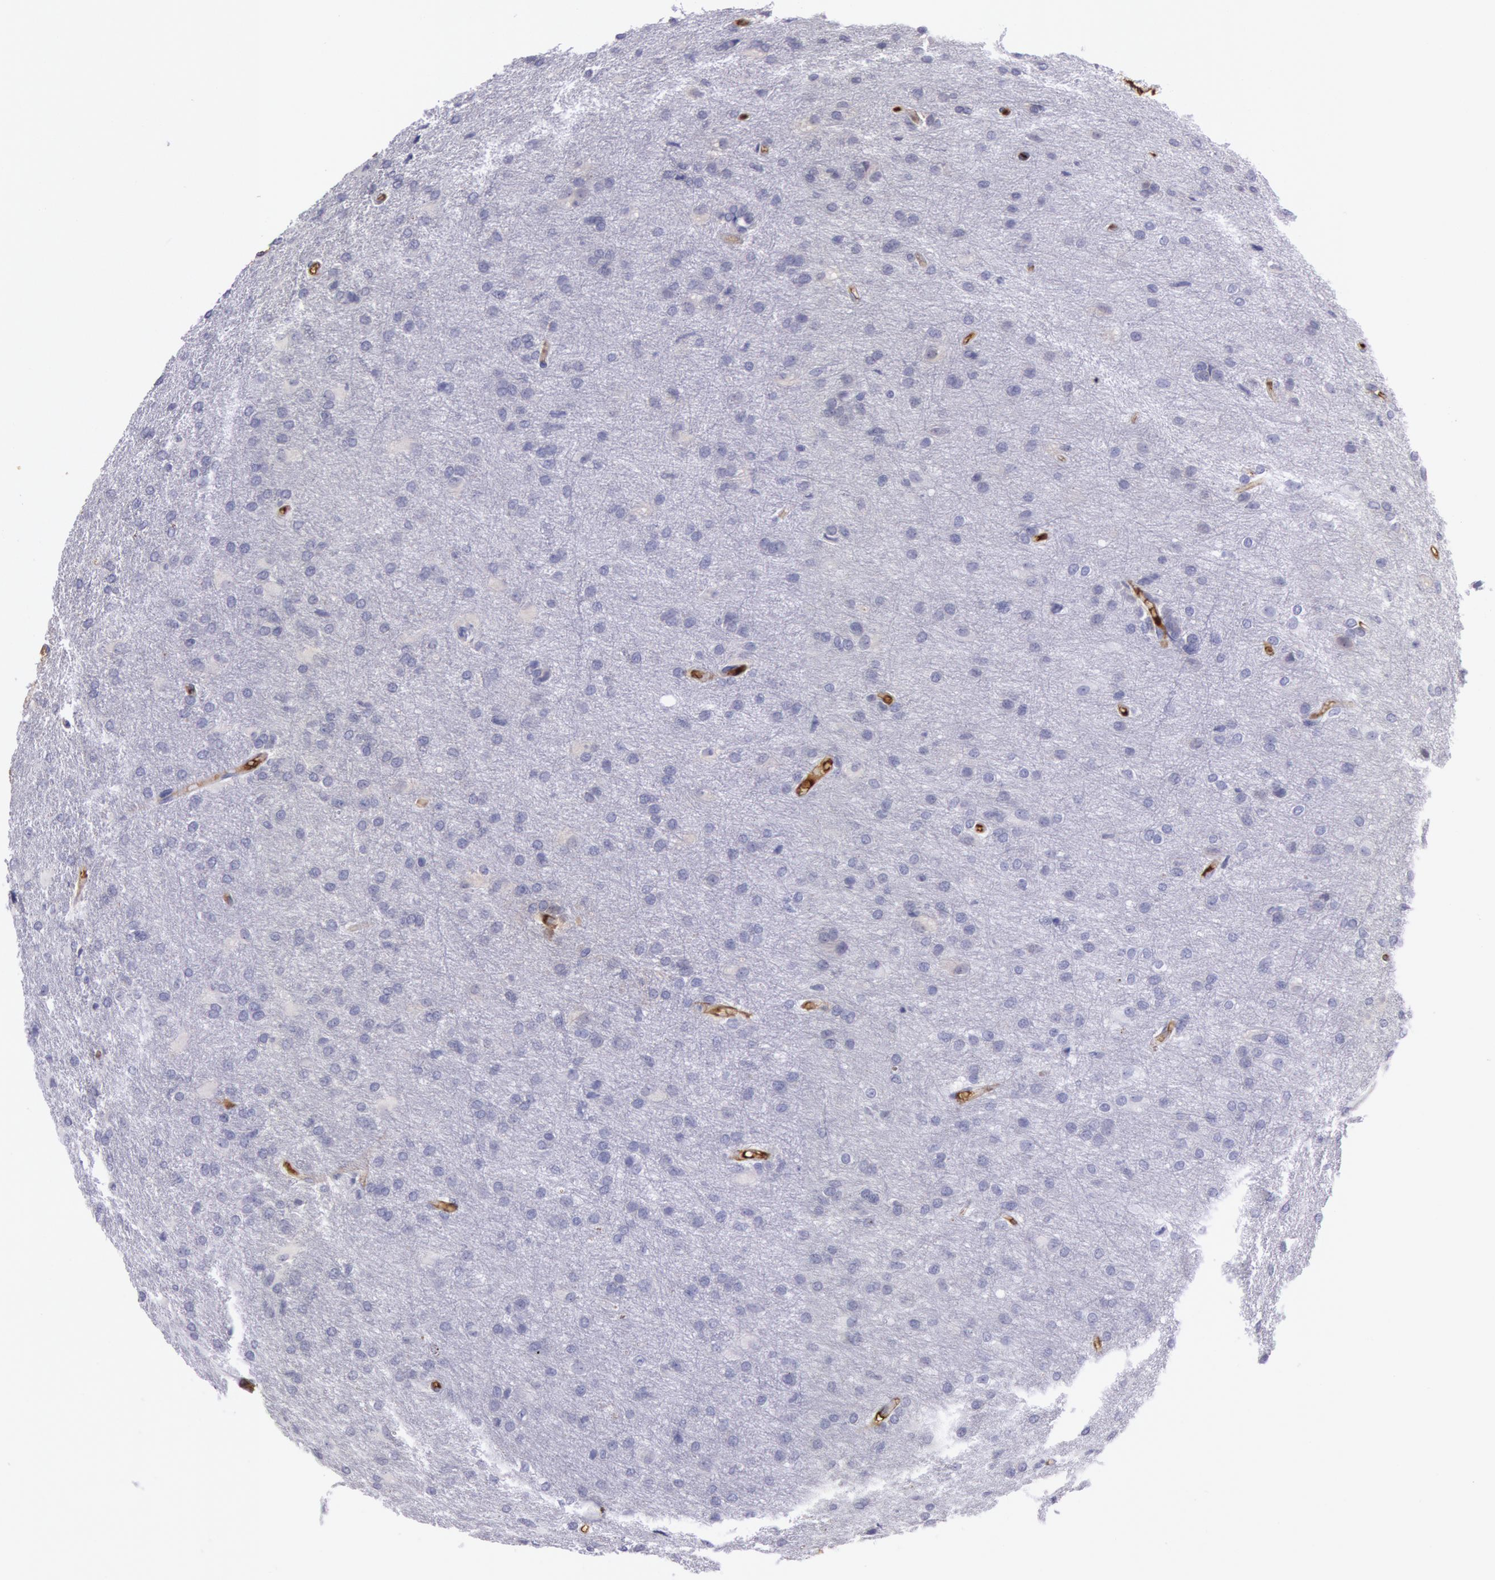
{"staining": {"intensity": "negative", "quantity": "none", "location": "none"}, "tissue": "glioma", "cell_type": "Tumor cells", "image_type": "cancer", "snomed": [{"axis": "morphology", "description": "Glioma, malignant, High grade"}, {"axis": "topography", "description": "Brain"}], "caption": "An immunohistochemistry image of malignant high-grade glioma is shown. There is no staining in tumor cells of malignant high-grade glioma. The staining was performed using DAB (3,3'-diaminobenzidine) to visualize the protein expression in brown, while the nuclei were stained in blue with hematoxylin (Magnification: 20x).", "gene": "IGHG1", "patient": {"sex": "male", "age": 68}}